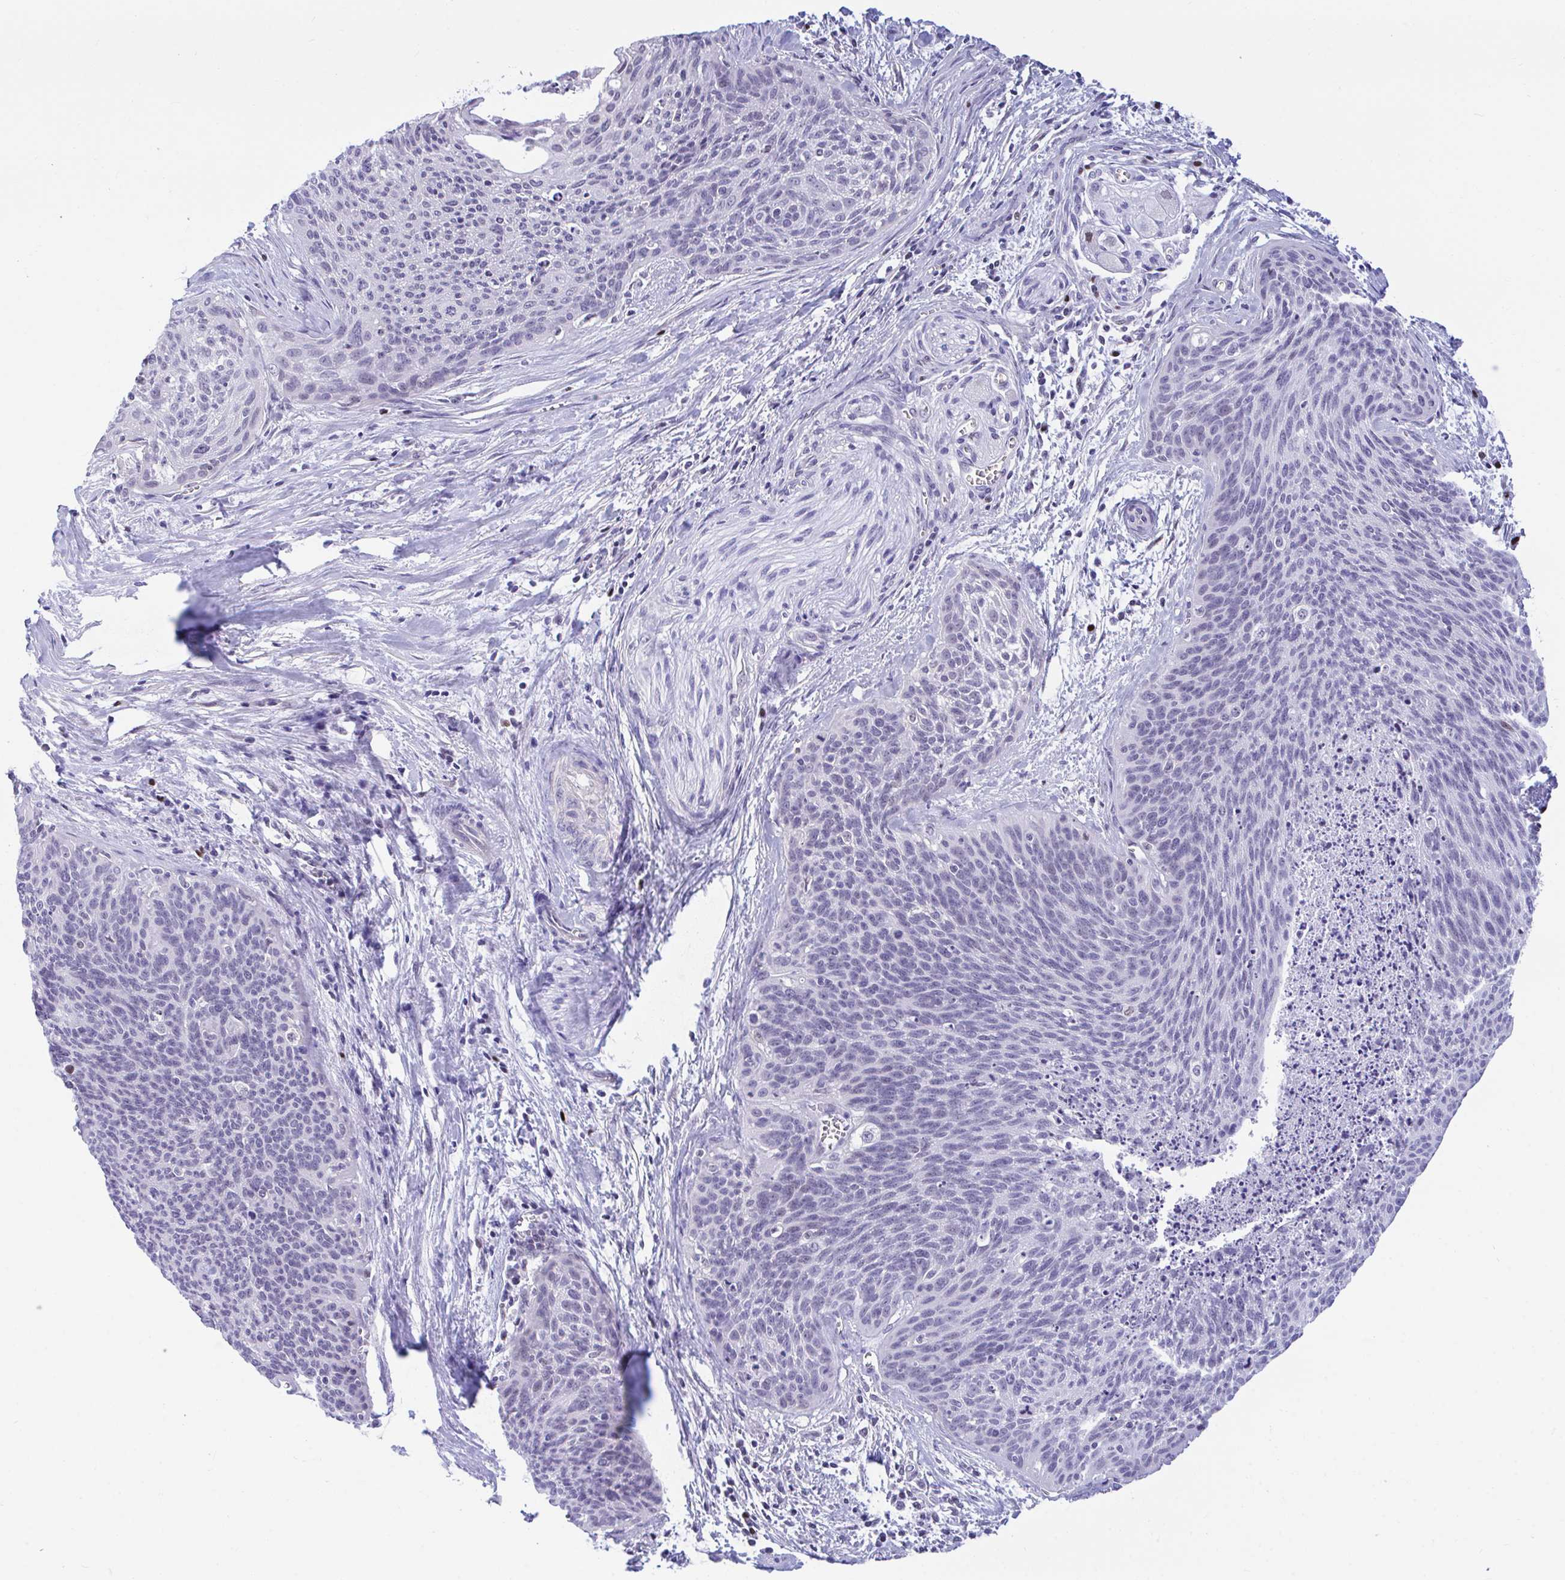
{"staining": {"intensity": "negative", "quantity": "none", "location": "none"}, "tissue": "cervical cancer", "cell_type": "Tumor cells", "image_type": "cancer", "snomed": [{"axis": "morphology", "description": "Squamous cell carcinoma, NOS"}, {"axis": "topography", "description": "Cervix"}], "caption": "Tumor cells show no significant expression in squamous cell carcinoma (cervical). Brightfield microscopy of immunohistochemistry (IHC) stained with DAB (brown) and hematoxylin (blue), captured at high magnification.", "gene": "SLC25A51", "patient": {"sex": "female", "age": 55}}